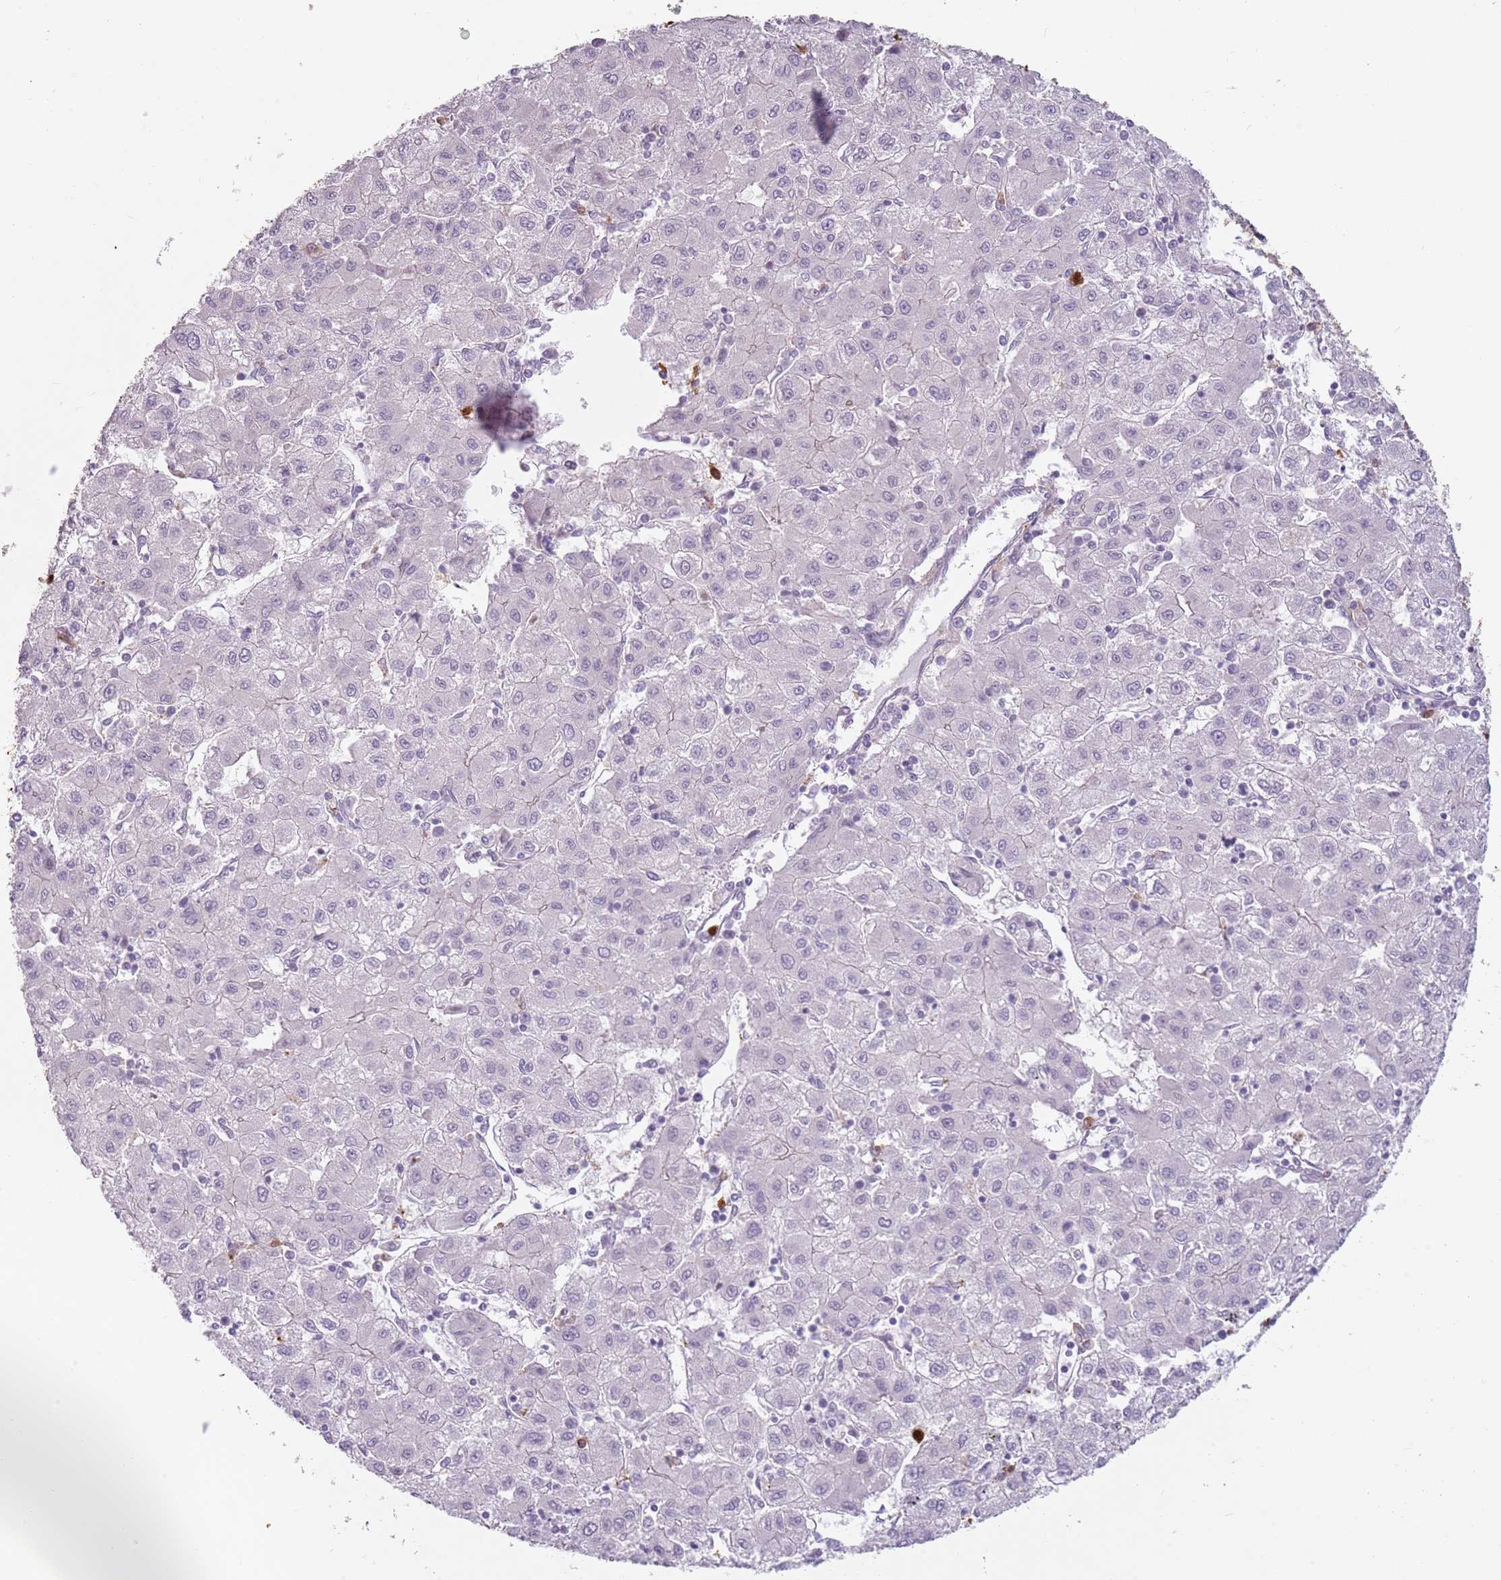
{"staining": {"intensity": "negative", "quantity": "none", "location": "none"}, "tissue": "liver cancer", "cell_type": "Tumor cells", "image_type": "cancer", "snomed": [{"axis": "morphology", "description": "Carcinoma, Hepatocellular, NOS"}, {"axis": "topography", "description": "Liver"}], "caption": "DAB immunohistochemical staining of liver cancer (hepatocellular carcinoma) displays no significant staining in tumor cells. Nuclei are stained in blue.", "gene": "SPAG4", "patient": {"sex": "male", "age": 72}}